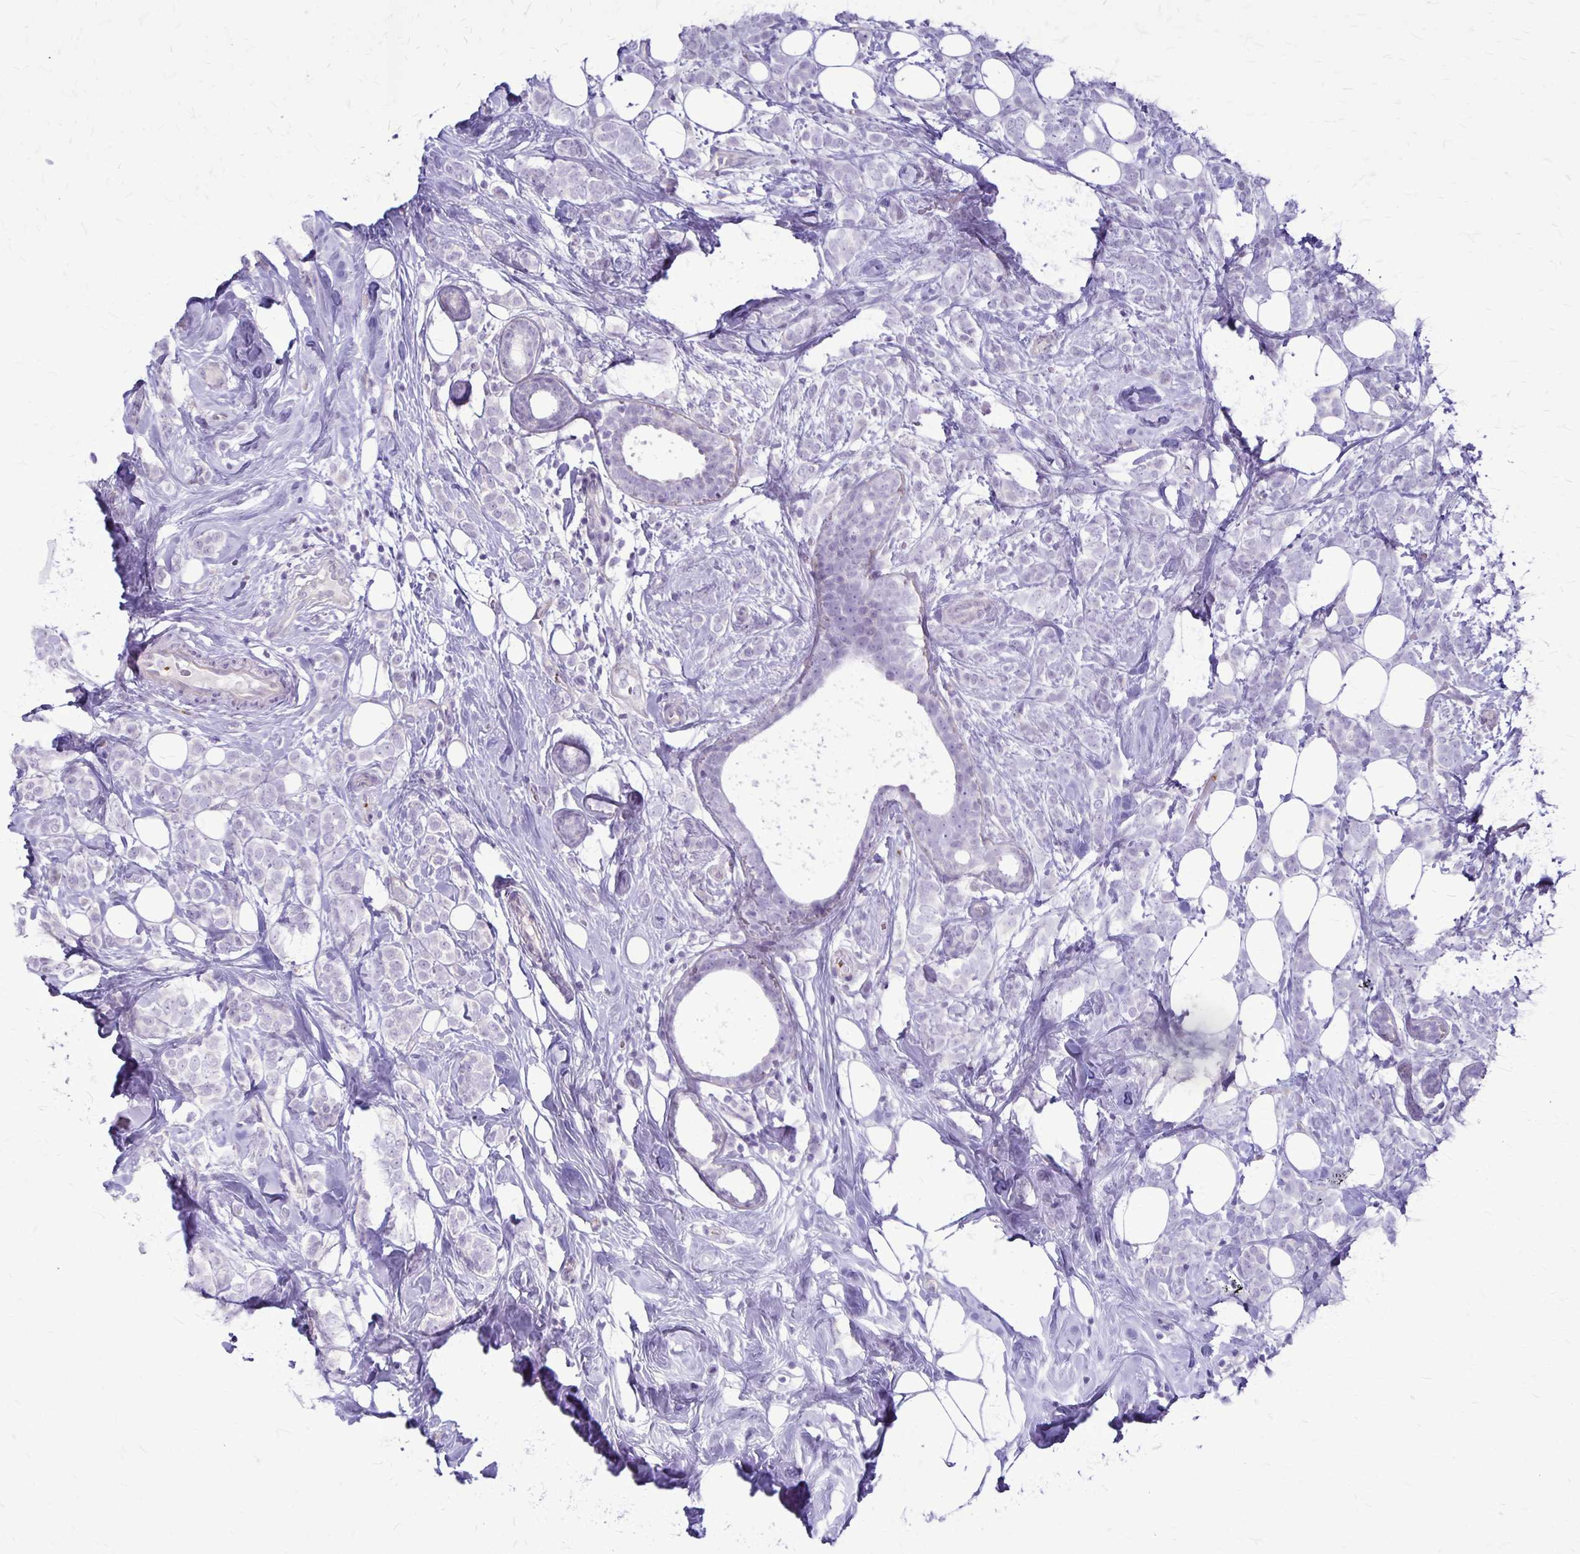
{"staining": {"intensity": "negative", "quantity": "none", "location": "none"}, "tissue": "breast cancer", "cell_type": "Tumor cells", "image_type": "cancer", "snomed": [{"axis": "morphology", "description": "Lobular carcinoma"}, {"axis": "topography", "description": "Breast"}], "caption": "IHC image of neoplastic tissue: human breast cancer (lobular carcinoma) stained with DAB (3,3'-diaminobenzidine) shows no significant protein expression in tumor cells. (DAB (3,3'-diaminobenzidine) immunohistochemistry visualized using brightfield microscopy, high magnification).", "gene": "GP9", "patient": {"sex": "female", "age": 49}}